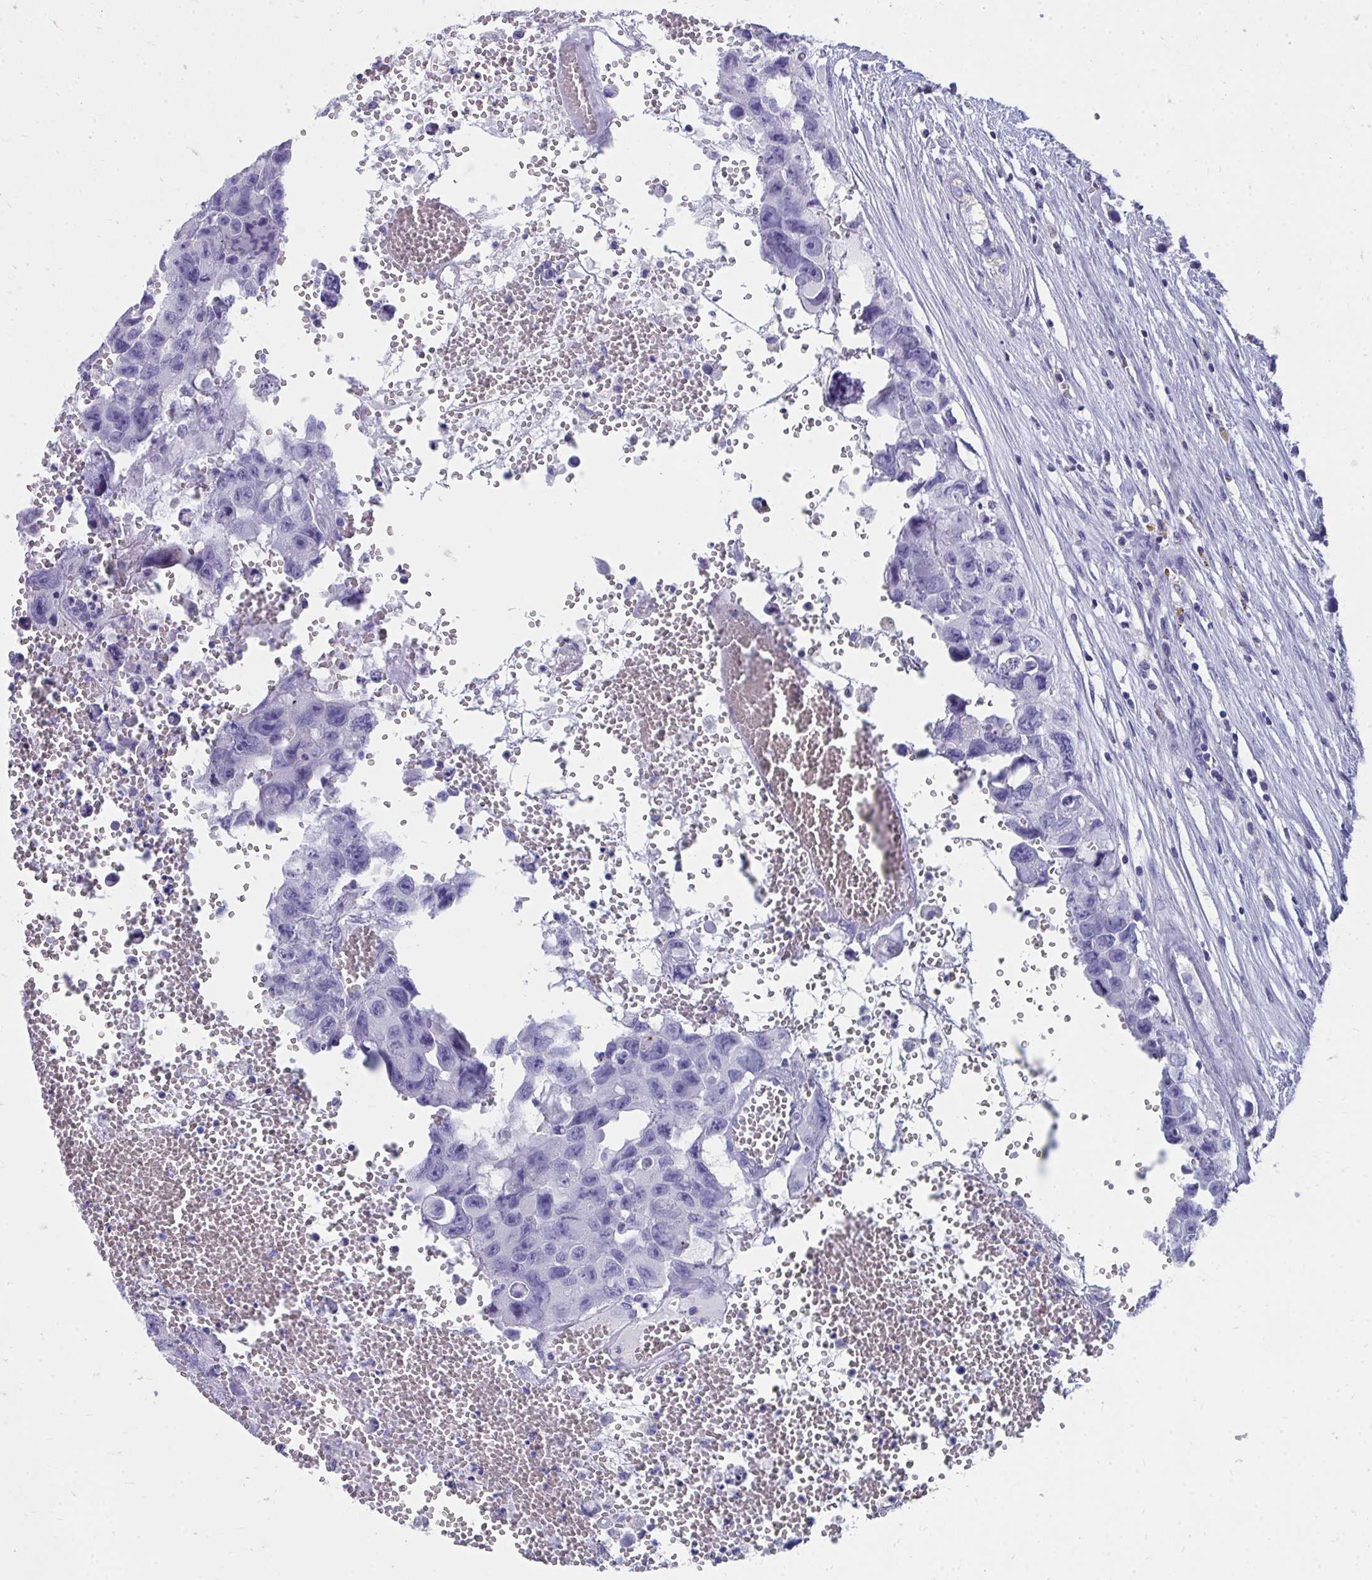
{"staining": {"intensity": "negative", "quantity": "none", "location": "none"}, "tissue": "testis cancer", "cell_type": "Tumor cells", "image_type": "cancer", "snomed": [{"axis": "morphology", "description": "Seminoma, NOS"}, {"axis": "topography", "description": "Testis"}], "caption": "This is an IHC image of human testis seminoma. There is no expression in tumor cells.", "gene": "HGD", "patient": {"sex": "male", "age": 26}}